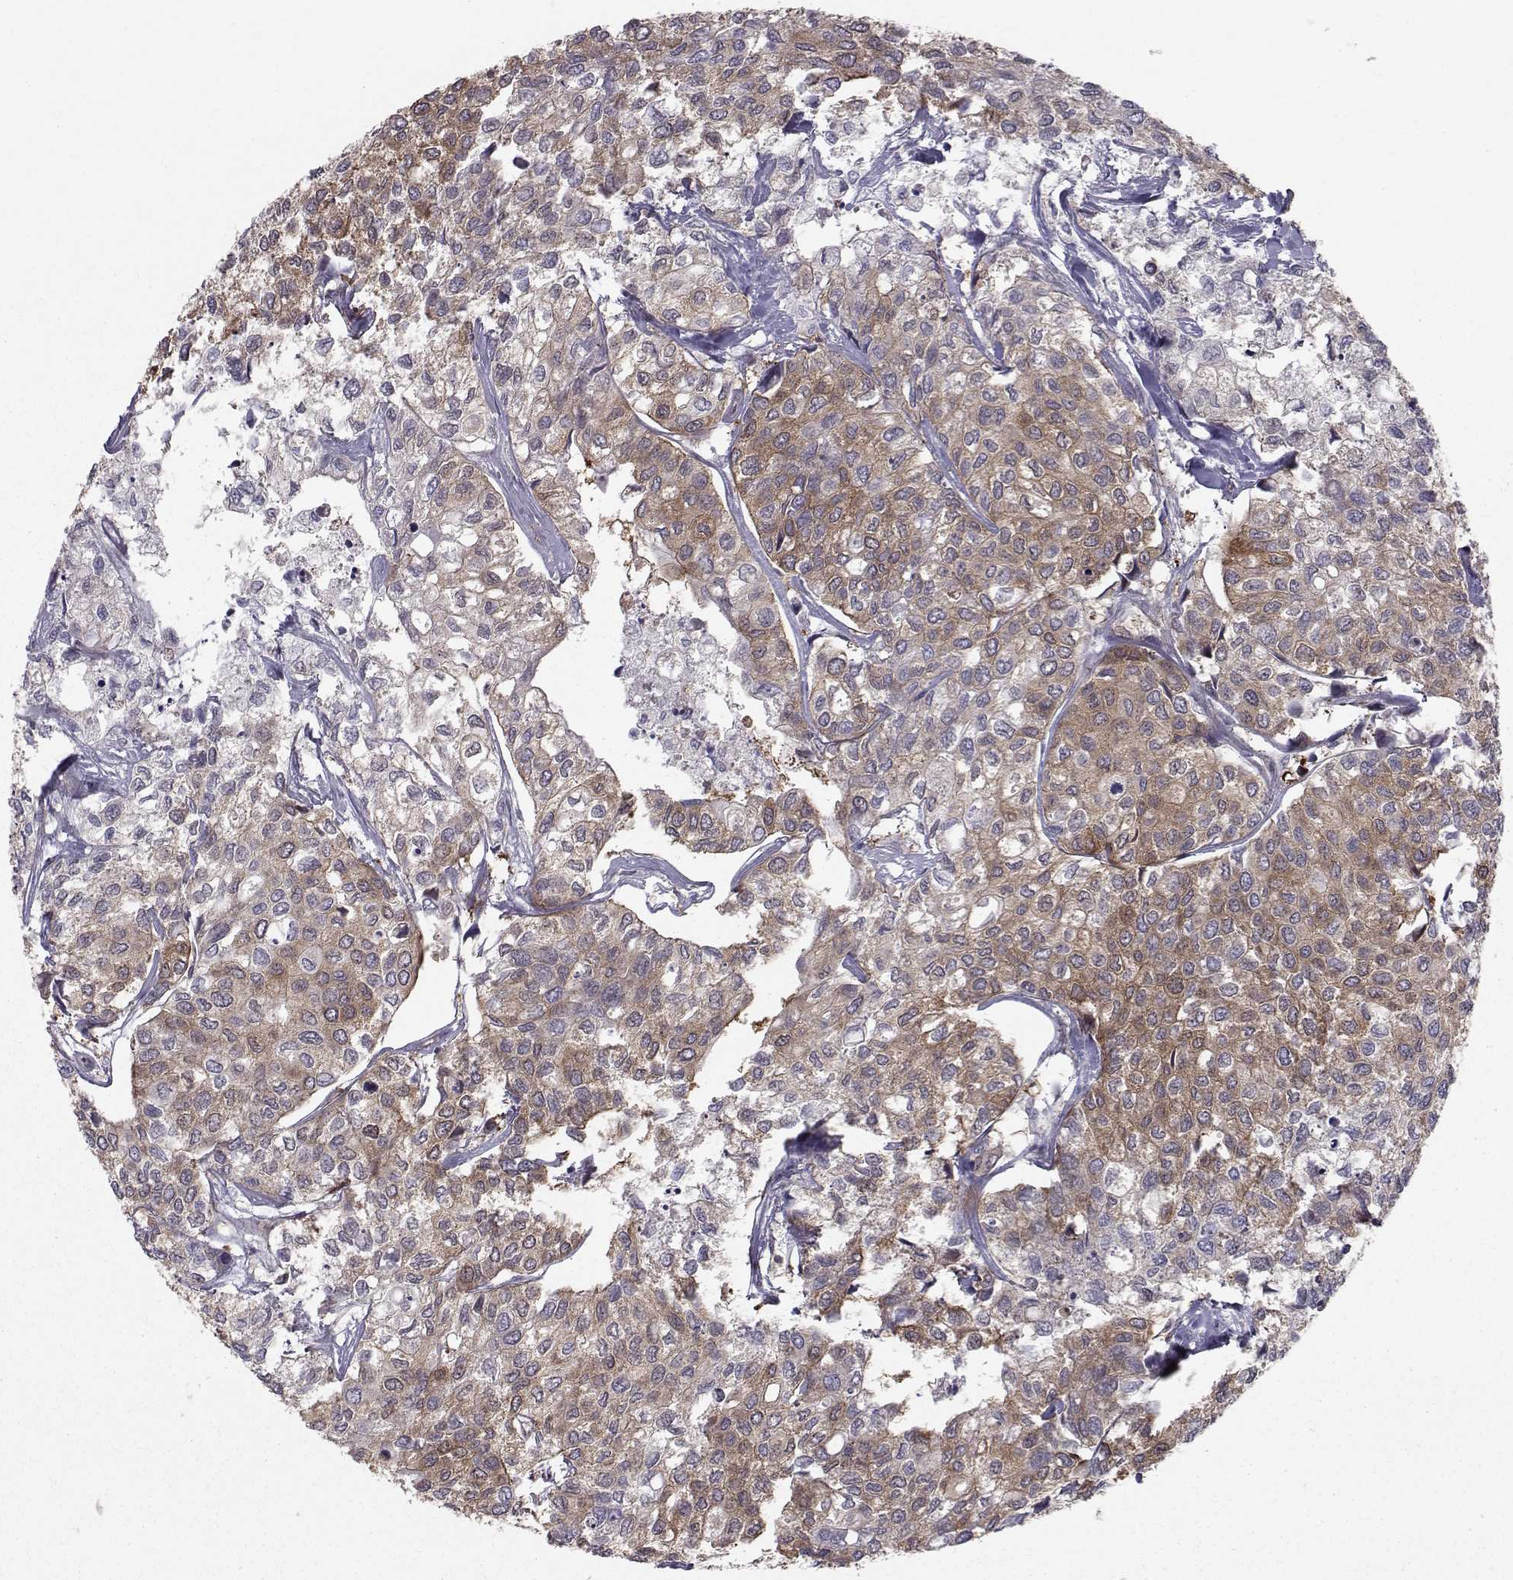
{"staining": {"intensity": "moderate", "quantity": "<25%", "location": "cytoplasmic/membranous"}, "tissue": "urothelial cancer", "cell_type": "Tumor cells", "image_type": "cancer", "snomed": [{"axis": "morphology", "description": "Urothelial carcinoma, High grade"}, {"axis": "topography", "description": "Urinary bladder"}], "caption": "Urothelial cancer stained with IHC exhibits moderate cytoplasmic/membranous positivity in approximately <25% of tumor cells.", "gene": "HSP90AB1", "patient": {"sex": "male", "age": 73}}